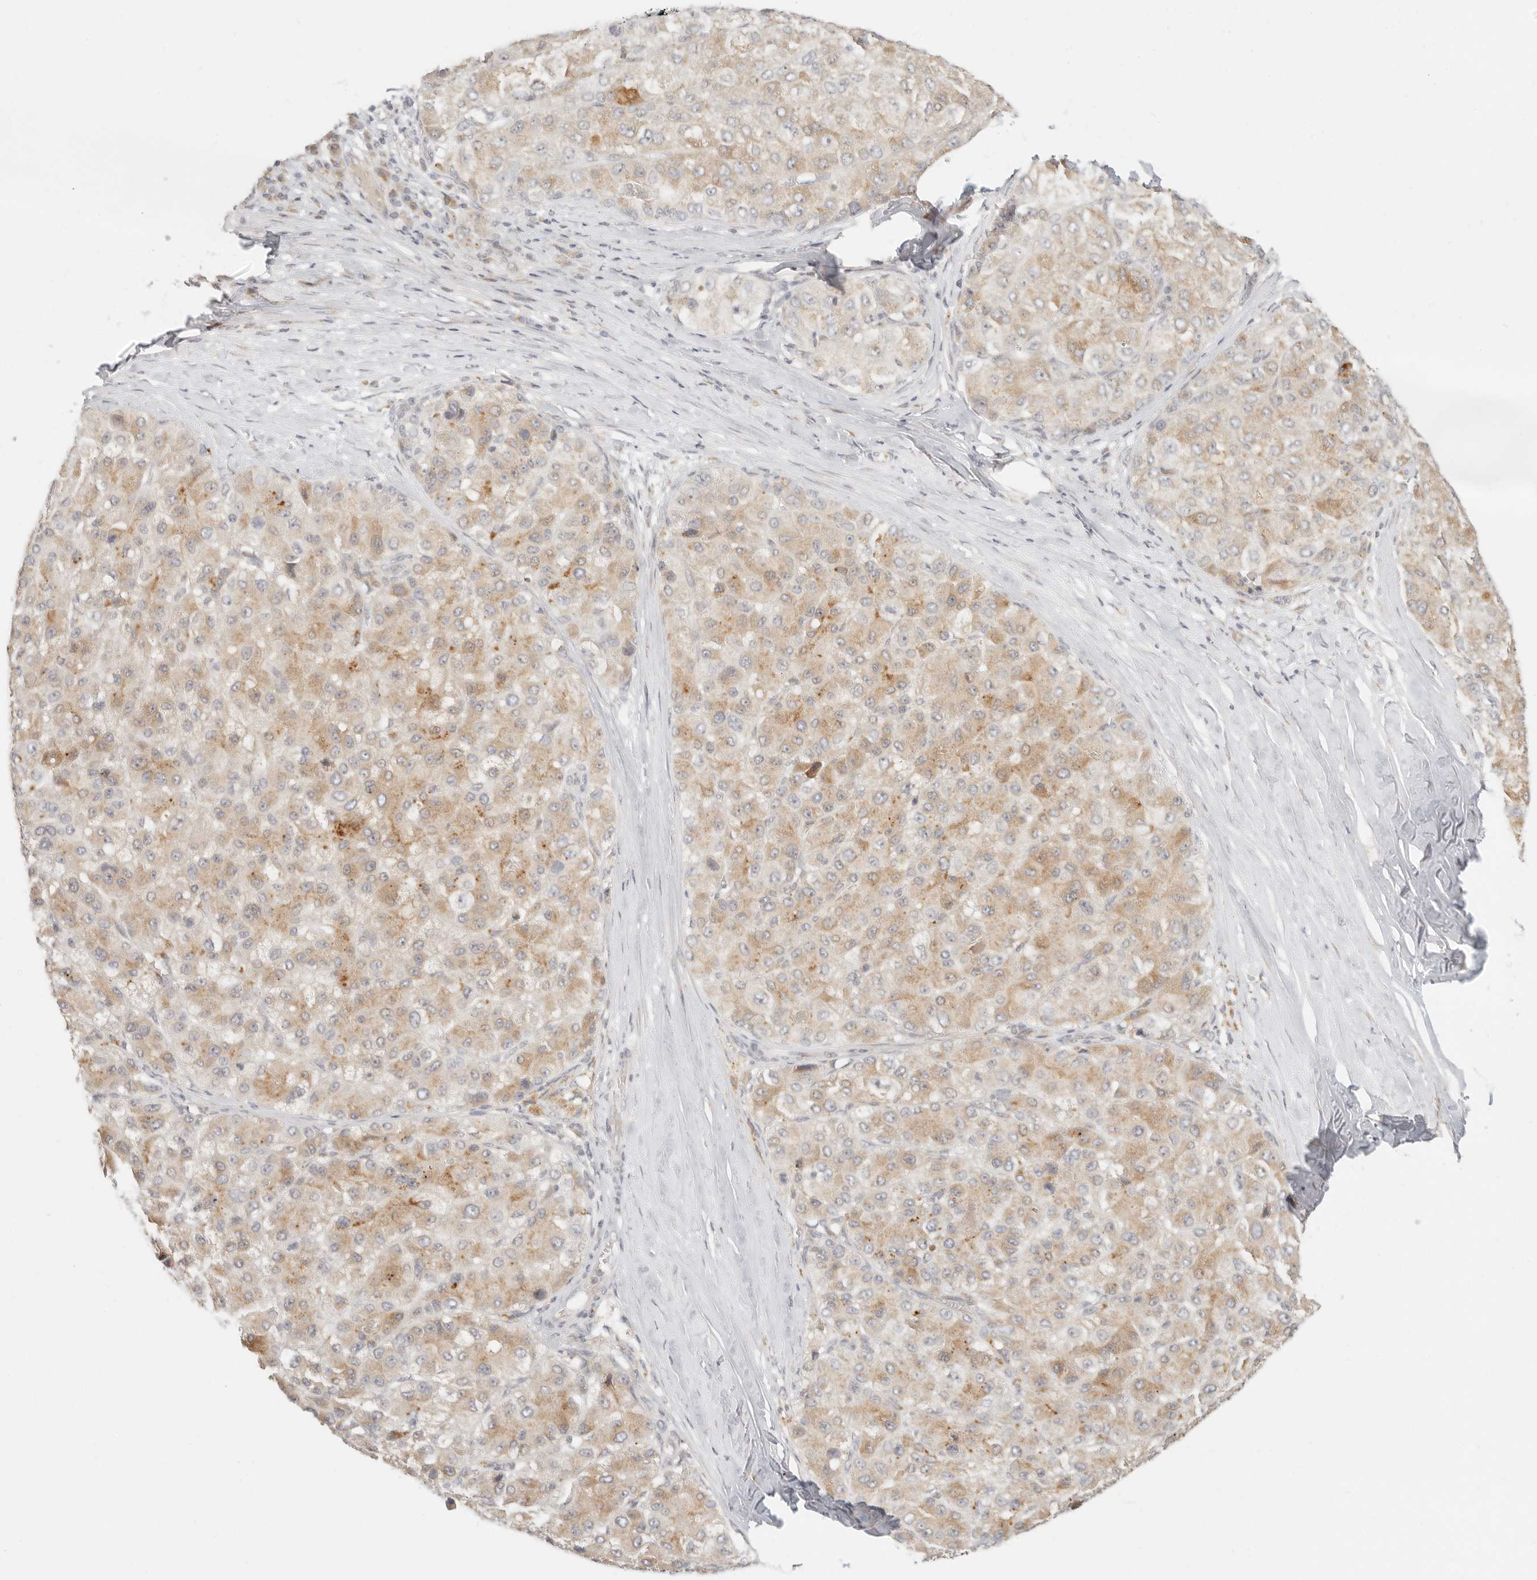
{"staining": {"intensity": "weak", "quantity": ">75%", "location": "cytoplasmic/membranous"}, "tissue": "liver cancer", "cell_type": "Tumor cells", "image_type": "cancer", "snomed": [{"axis": "morphology", "description": "Carcinoma, Hepatocellular, NOS"}, {"axis": "topography", "description": "Liver"}], "caption": "Liver cancer tissue displays weak cytoplasmic/membranous positivity in approximately >75% of tumor cells, visualized by immunohistochemistry.", "gene": "INTS11", "patient": {"sex": "male", "age": 80}}